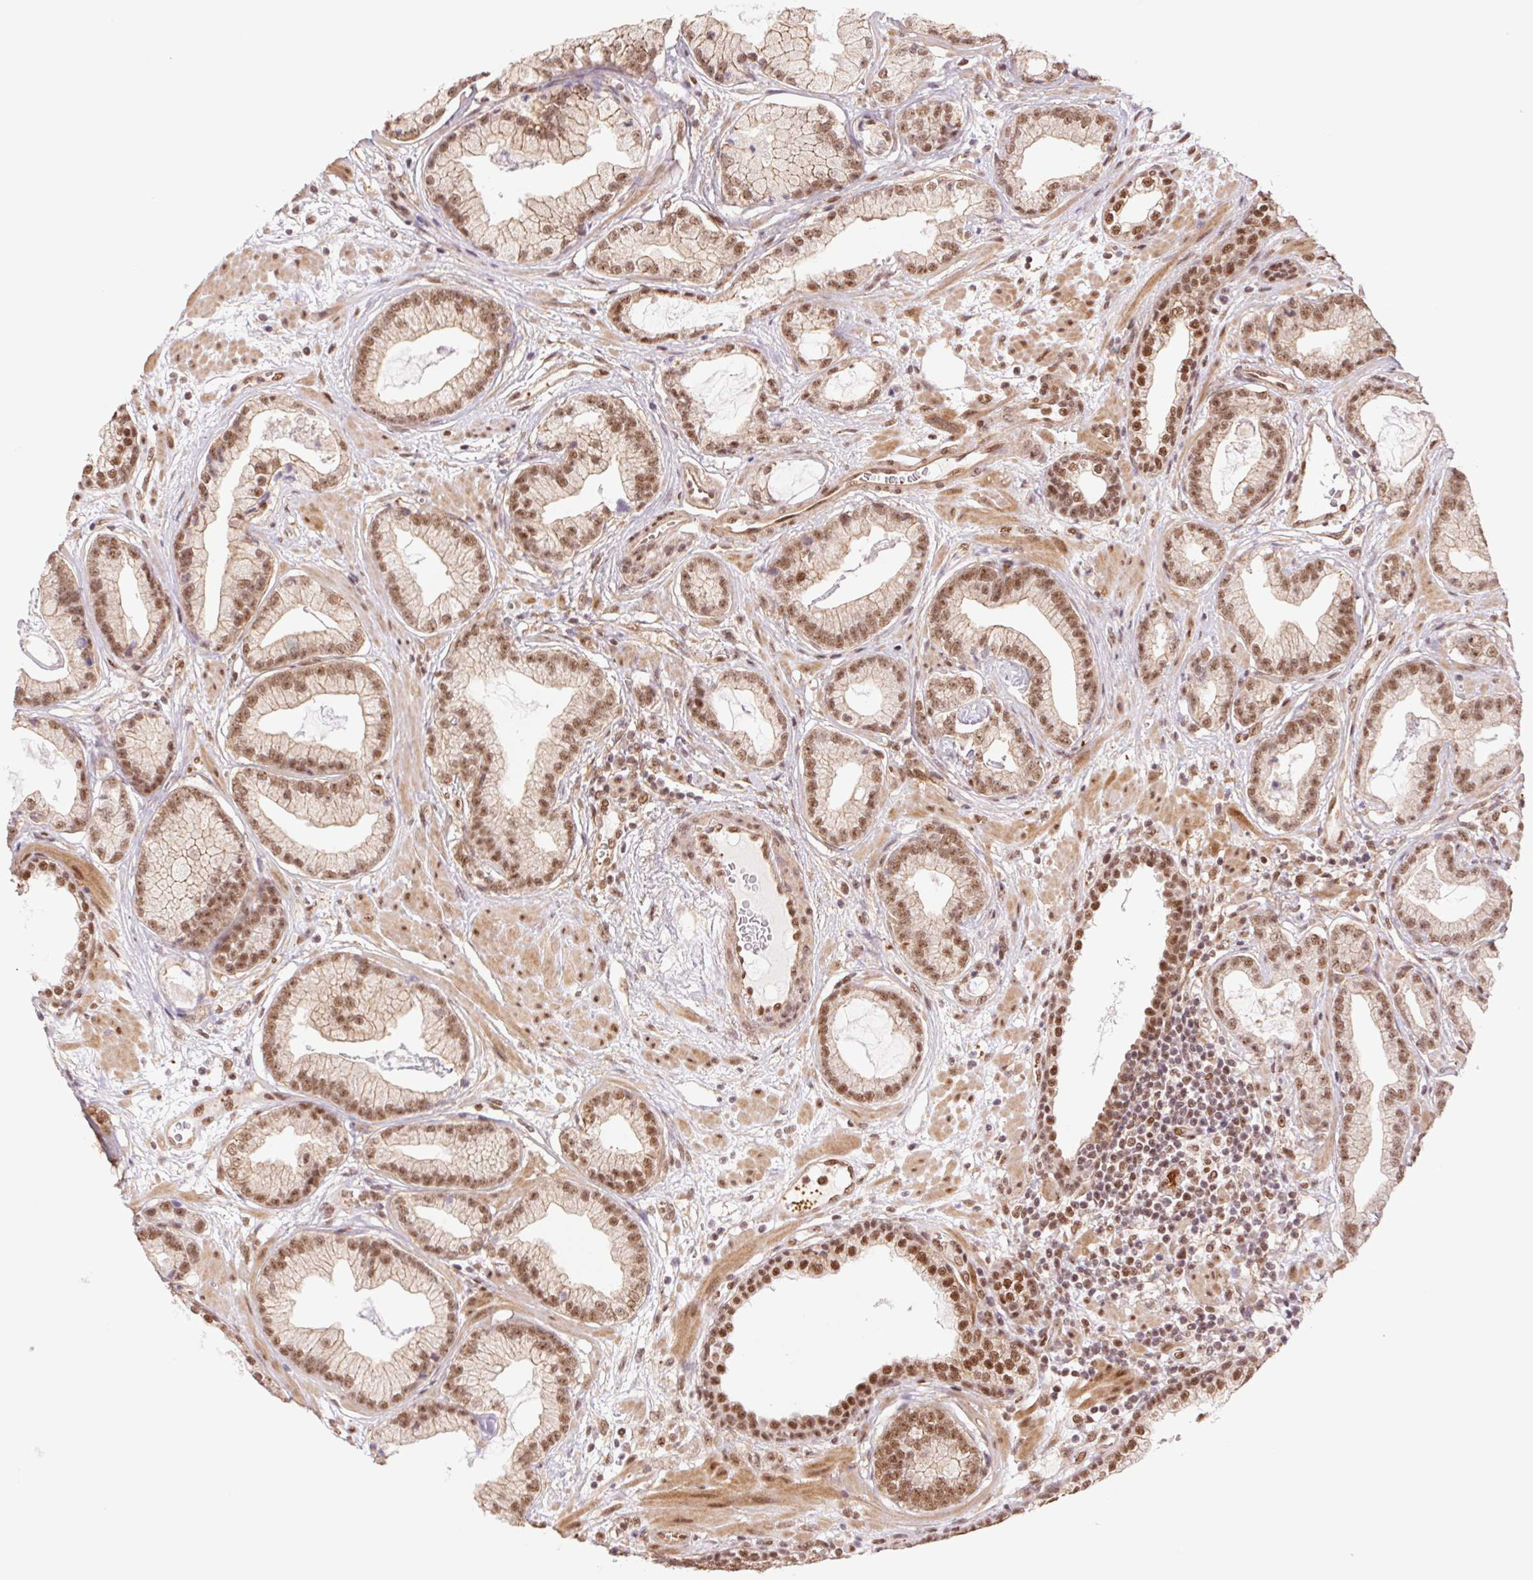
{"staining": {"intensity": "moderate", "quantity": ">75%", "location": "nuclear"}, "tissue": "prostate cancer", "cell_type": "Tumor cells", "image_type": "cancer", "snomed": [{"axis": "morphology", "description": "Adenocarcinoma, Low grade"}, {"axis": "topography", "description": "Prostate"}], "caption": "Adenocarcinoma (low-grade) (prostate) stained with a protein marker displays moderate staining in tumor cells.", "gene": "CWC25", "patient": {"sex": "male", "age": 62}}